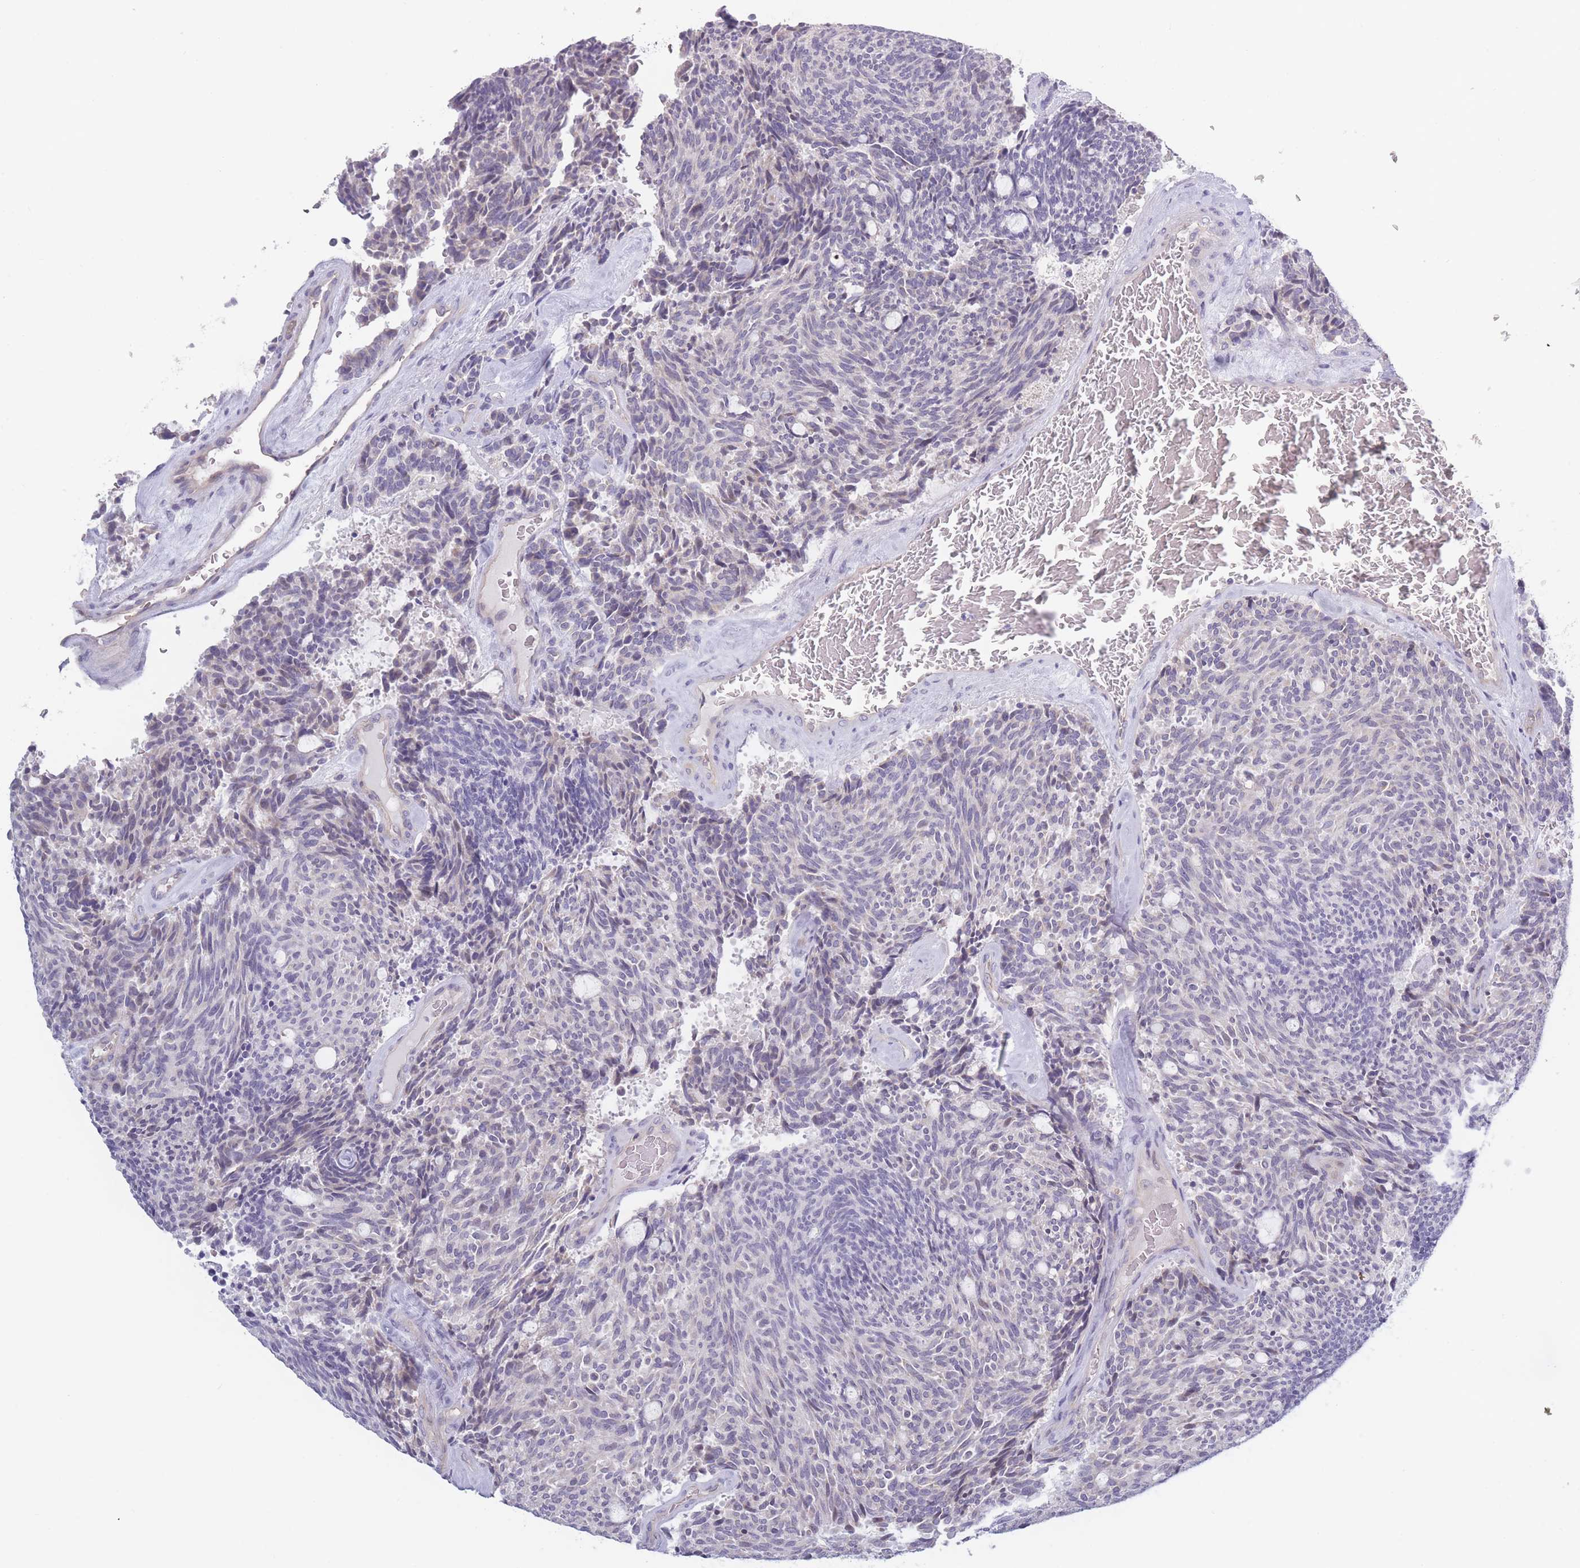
{"staining": {"intensity": "negative", "quantity": "none", "location": "none"}, "tissue": "carcinoid", "cell_type": "Tumor cells", "image_type": "cancer", "snomed": [{"axis": "morphology", "description": "Carcinoid, malignant, NOS"}, {"axis": "topography", "description": "Pancreas"}], "caption": "Carcinoid was stained to show a protein in brown. There is no significant staining in tumor cells.", "gene": "FAM227B", "patient": {"sex": "female", "age": 54}}